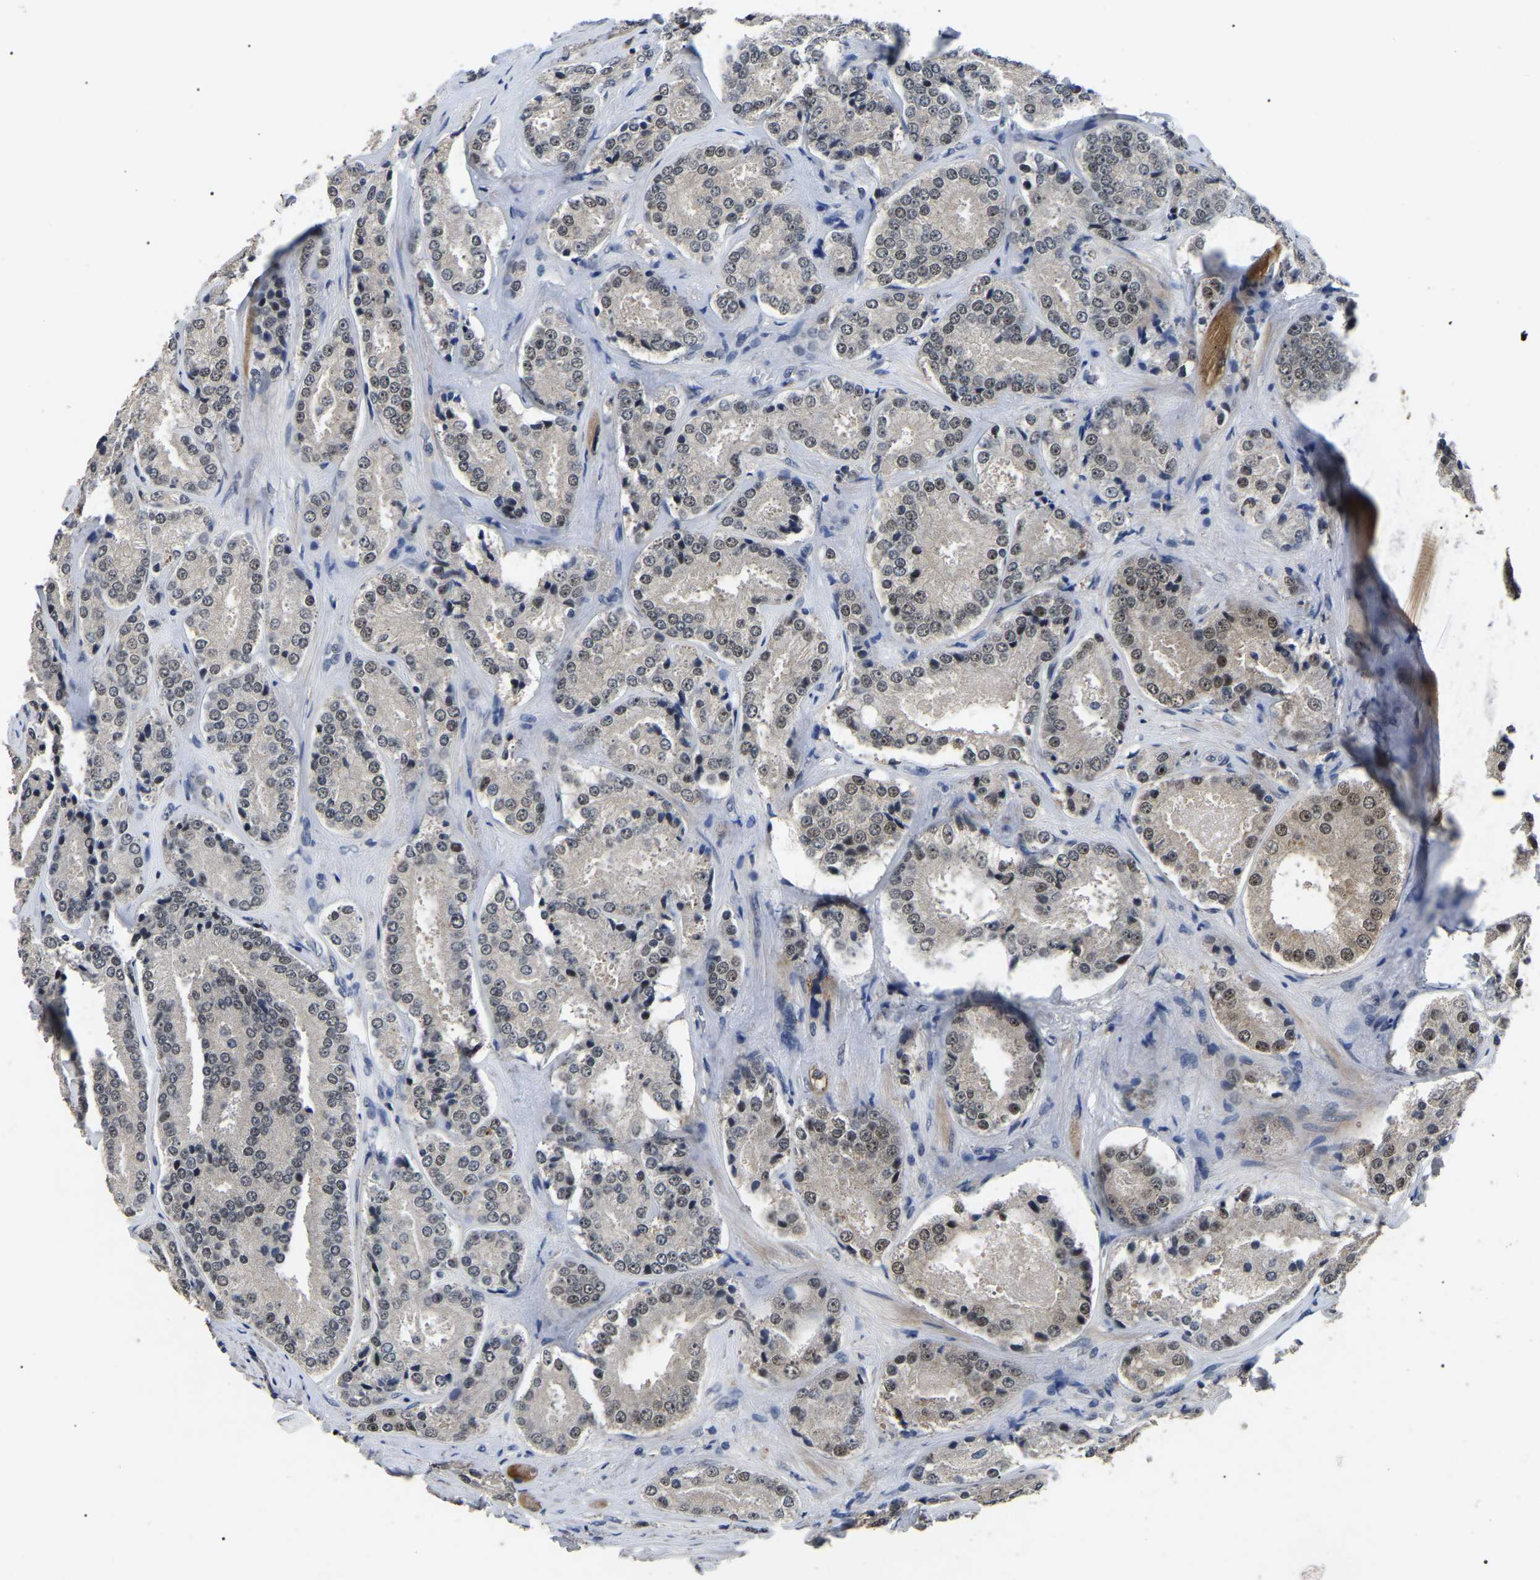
{"staining": {"intensity": "weak", "quantity": ">75%", "location": "nuclear"}, "tissue": "prostate cancer", "cell_type": "Tumor cells", "image_type": "cancer", "snomed": [{"axis": "morphology", "description": "Adenocarcinoma, High grade"}, {"axis": "topography", "description": "Prostate"}], "caption": "Immunohistochemical staining of human high-grade adenocarcinoma (prostate) demonstrates low levels of weak nuclear protein staining in about >75% of tumor cells. Using DAB (brown) and hematoxylin (blue) stains, captured at high magnification using brightfield microscopy.", "gene": "PPM1E", "patient": {"sex": "male", "age": 65}}